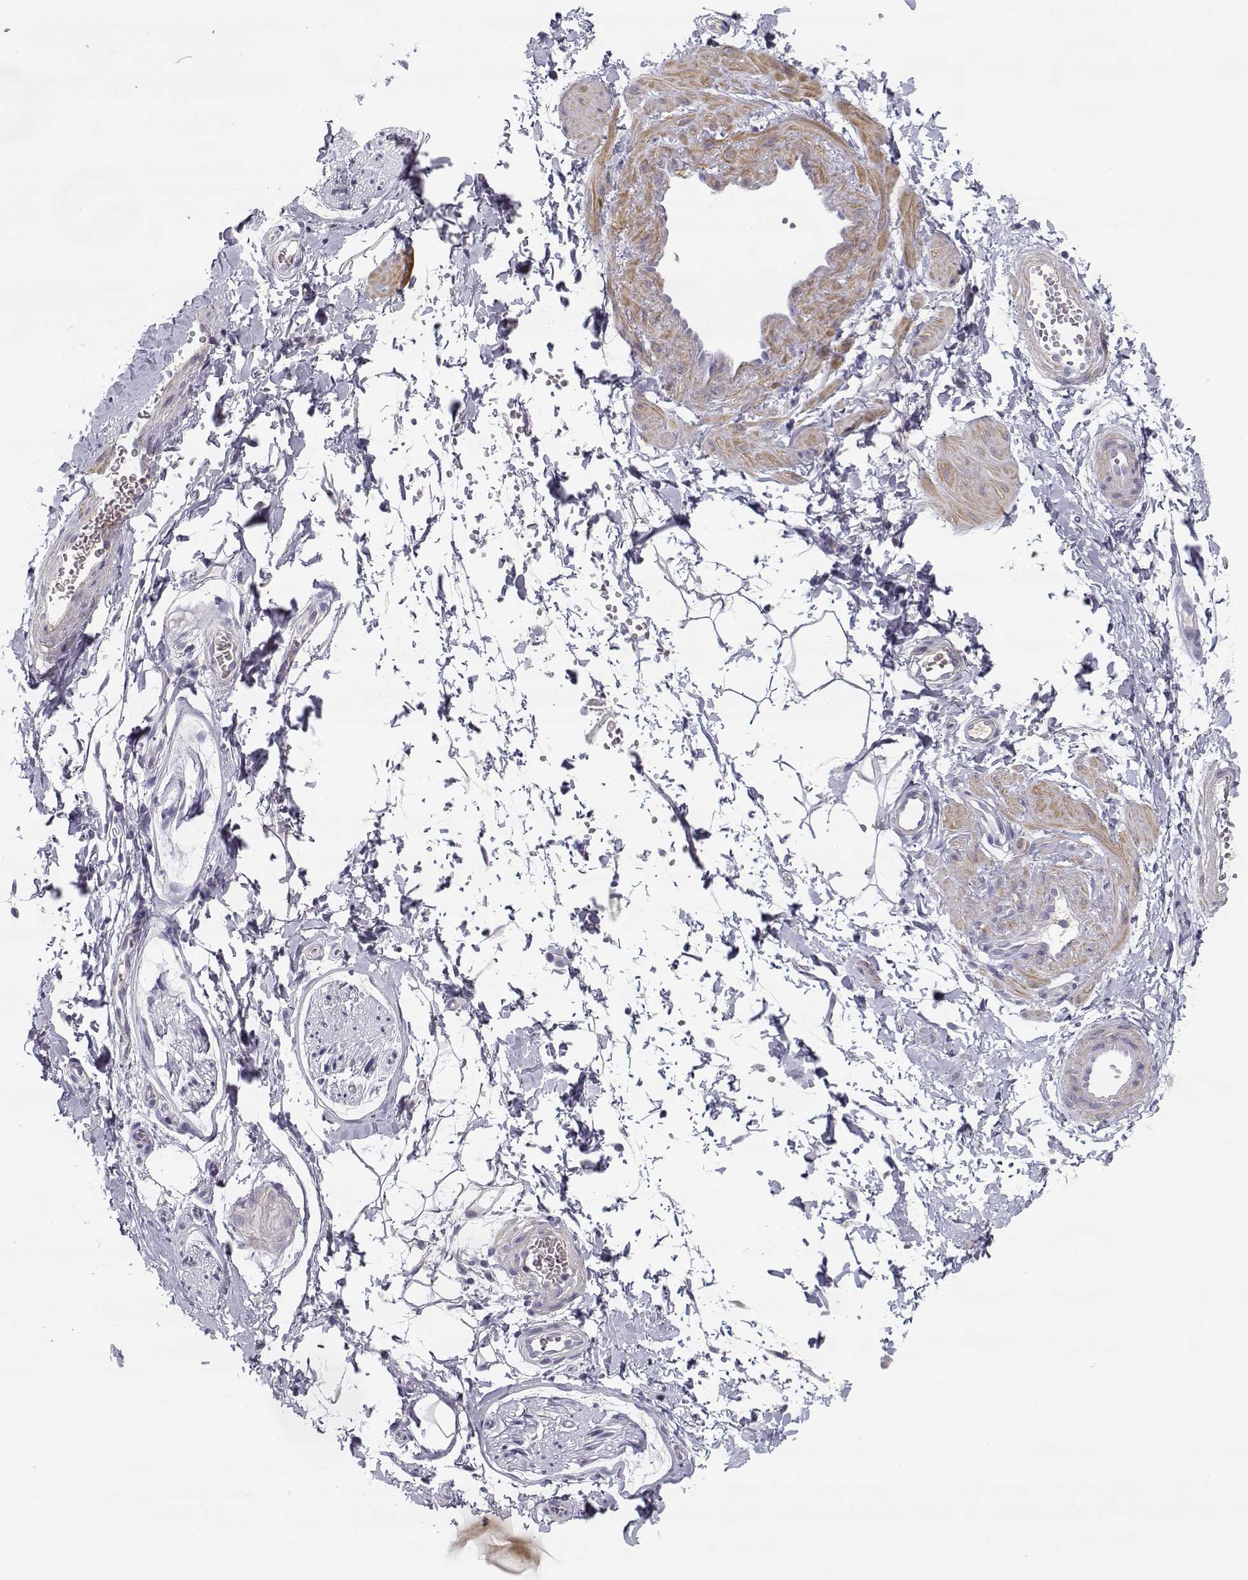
{"staining": {"intensity": "negative", "quantity": "none", "location": "none"}, "tissue": "adipose tissue", "cell_type": "Adipocytes", "image_type": "normal", "snomed": [{"axis": "morphology", "description": "Normal tissue, NOS"}, {"axis": "topography", "description": "Smooth muscle"}, {"axis": "topography", "description": "Peripheral nerve tissue"}], "caption": "The IHC micrograph has no significant staining in adipocytes of adipose tissue. (DAB IHC visualized using brightfield microscopy, high magnification).", "gene": "CREB3L3", "patient": {"sex": "male", "age": 22}}